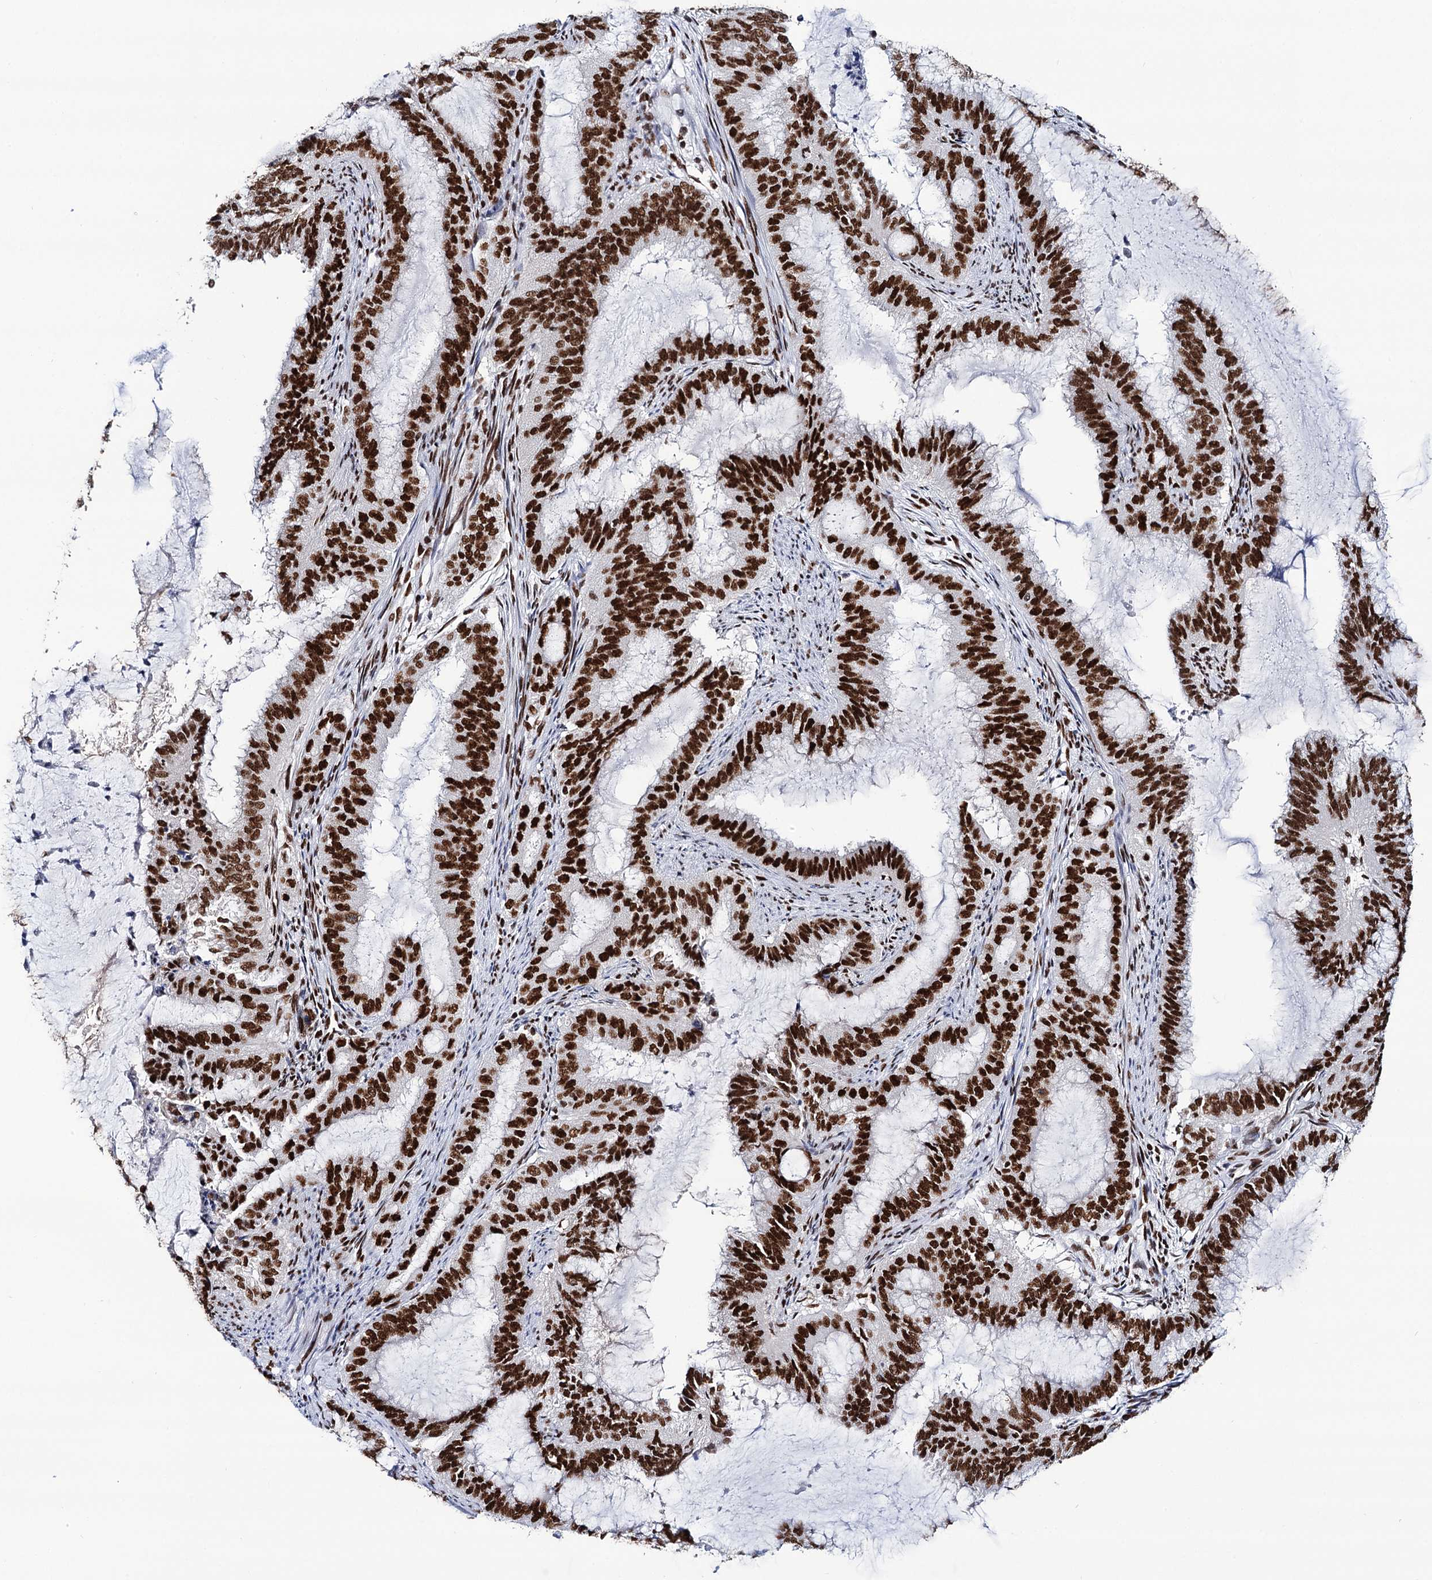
{"staining": {"intensity": "strong", "quantity": ">75%", "location": "nuclear"}, "tissue": "endometrial cancer", "cell_type": "Tumor cells", "image_type": "cancer", "snomed": [{"axis": "morphology", "description": "Adenocarcinoma, NOS"}, {"axis": "topography", "description": "Endometrium"}], "caption": "A brown stain labels strong nuclear expression of a protein in endometrial adenocarcinoma tumor cells.", "gene": "MATR3", "patient": {"sex": "female", "age": 51}}